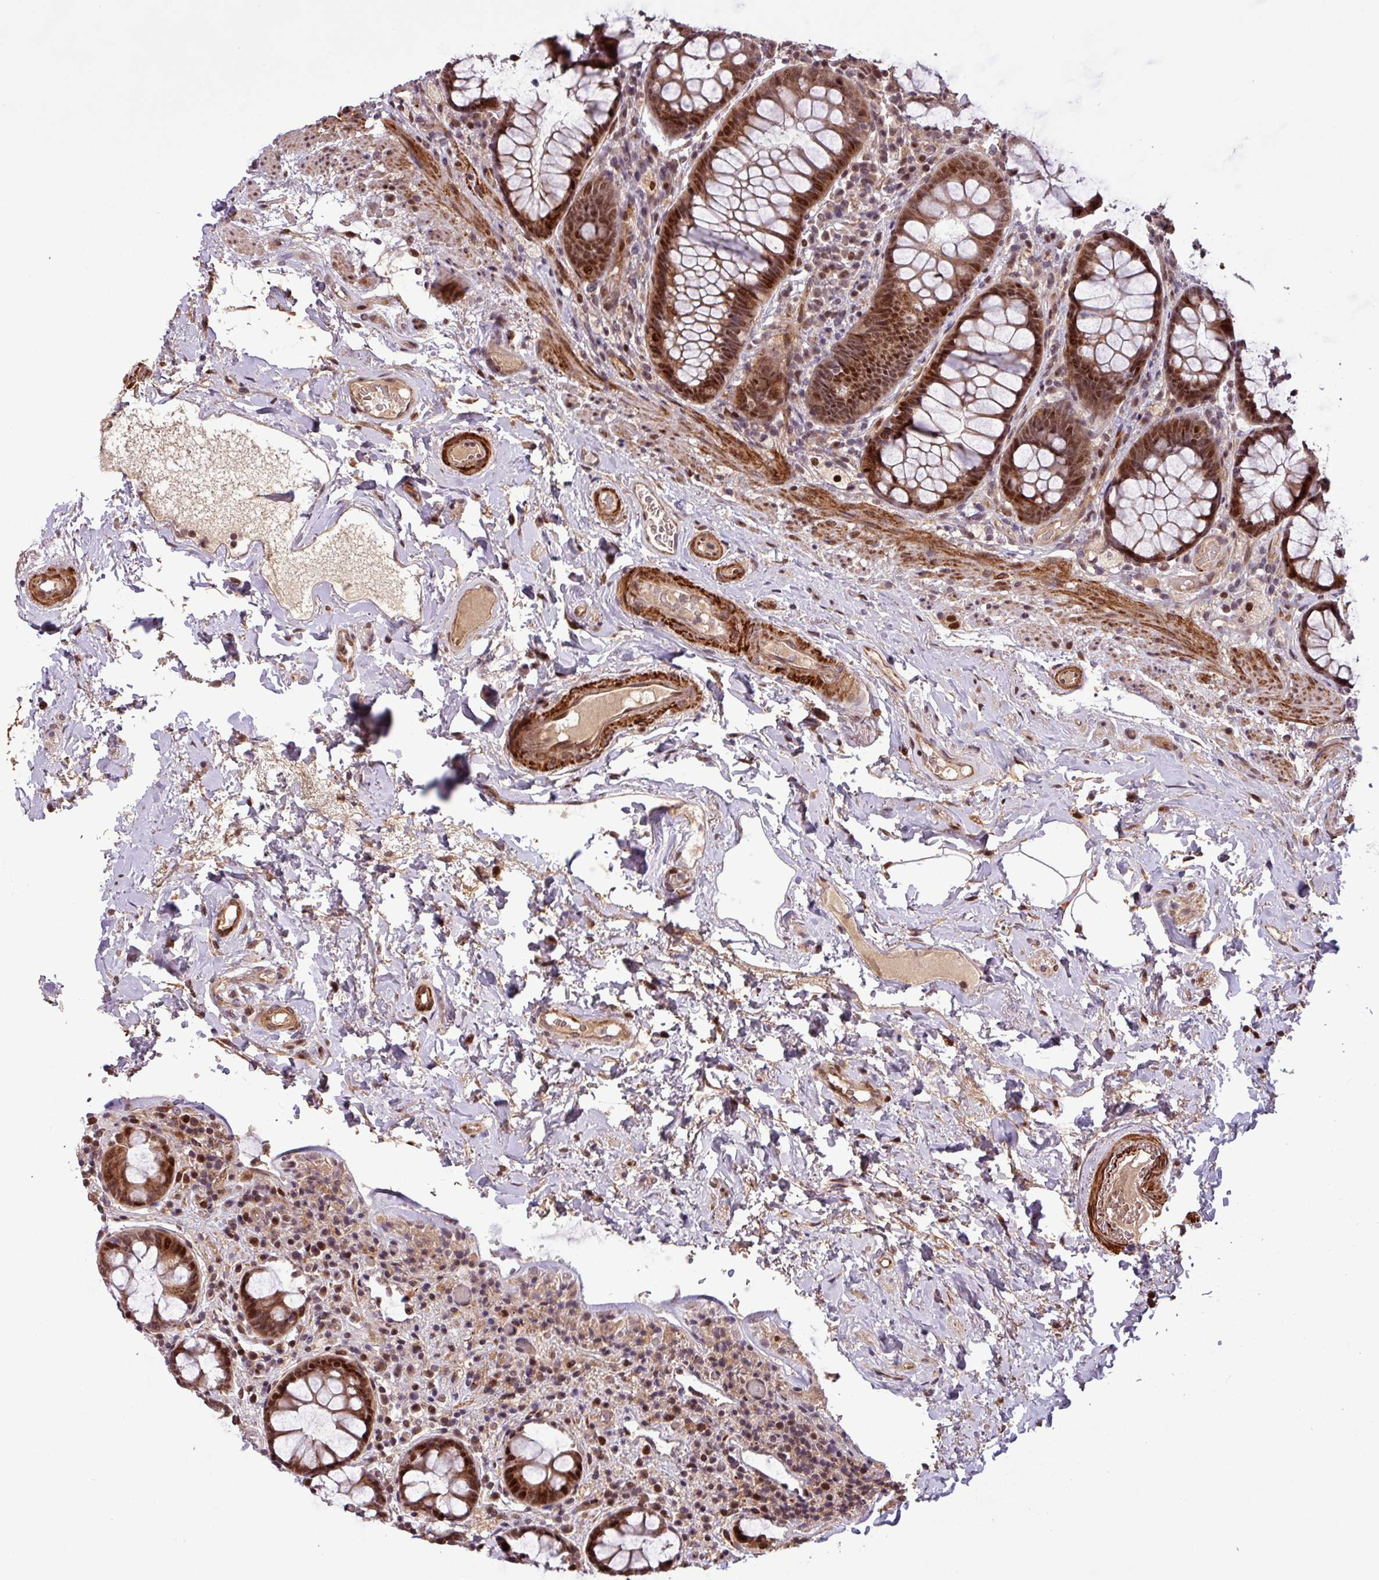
{"staining": {"intensity": "strong", "quantity": ">75%", "location": "cytoplasmic/membranous,nuclear"}, "tissue": "rectum", "cell_type": "Glandular cells", "image_type": "normal", "snomed": [{"axis": "morphology", "description": "Normal tissue, NOS"}, {"axis": "topography", "description": "Rectum"}], "caption": "Immunohistochemistry (IHC) (DAB (3,3'-diaminobenzidine)) staining of unremarkable rectum shows strong cytoplasmic/membranous,nuclear protein staining in about >75% of glandular cells.", "gene": "SLC22A24", "patient": {"sex": "male", "age": 83}}